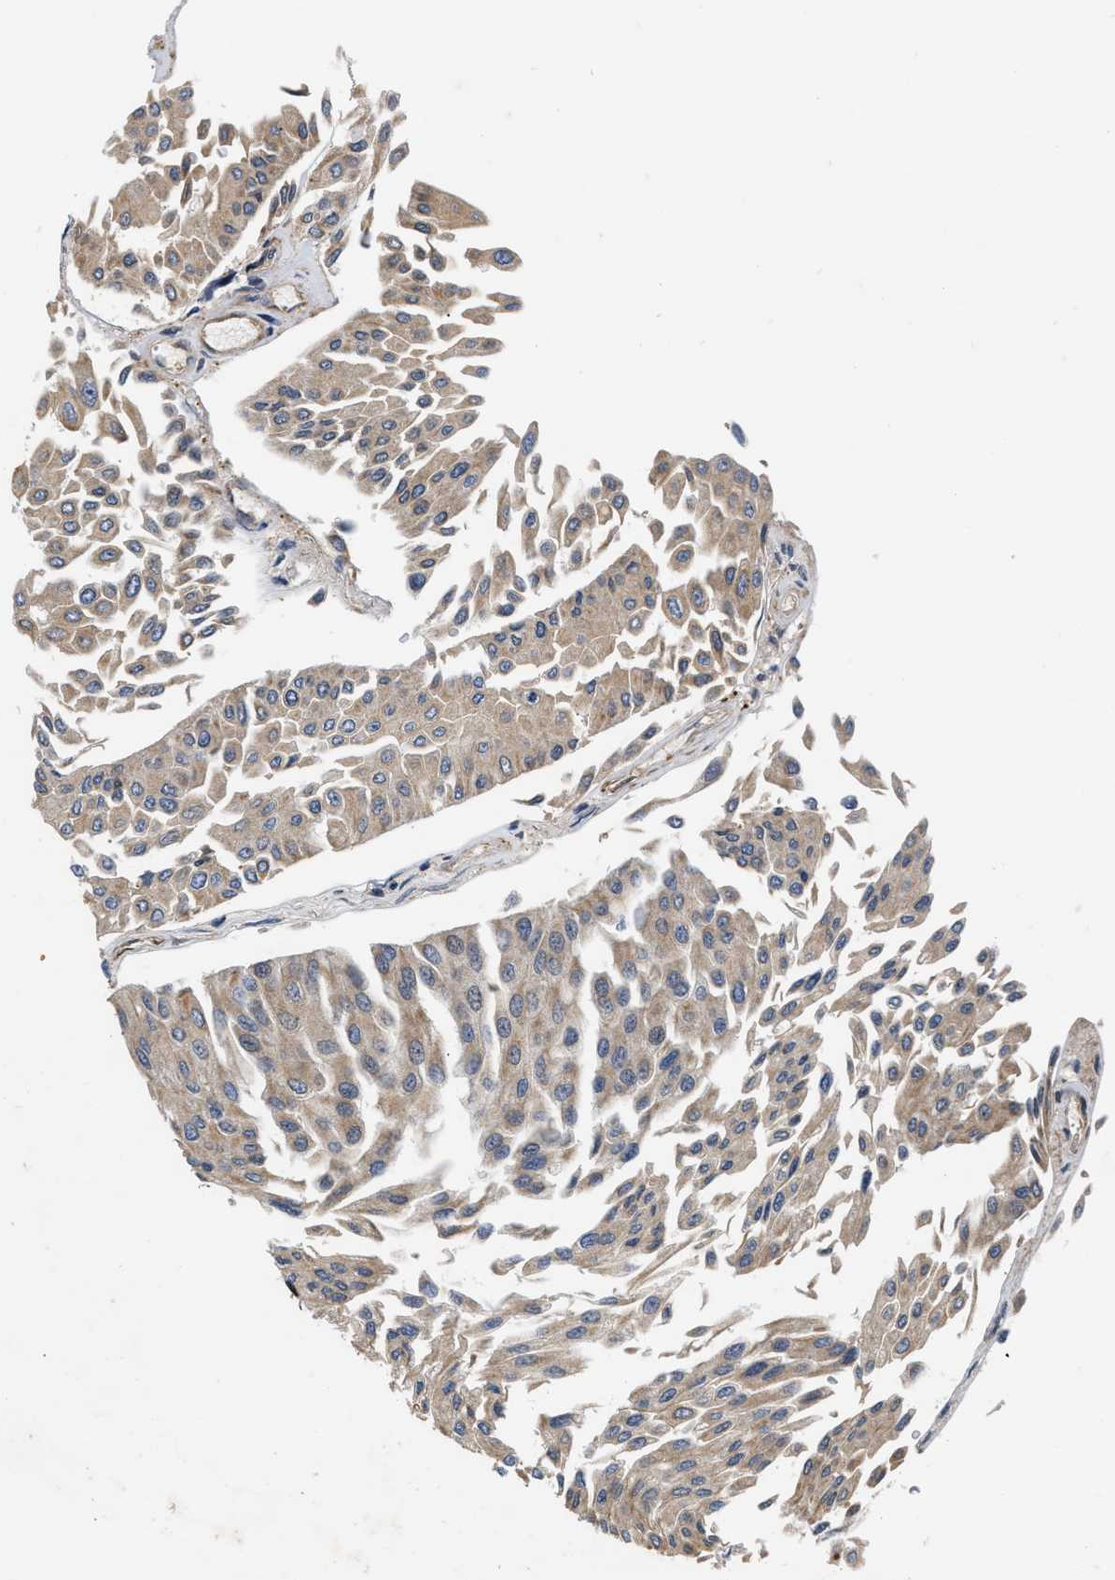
{"staining": {"intensity": "weak", "quantity": ">75%", "location": "cytoplasmic/membranous"}, "tissue": "urothelial cancer", "cell_type": "Tumor cells", "image_type": "cancer", "snomed": [{"axis": "morphology", "description": "Urothelial carcinoma, Low grade"}, {"axis": "topography", "description": "Urinary bladder"}], "caption": "Human urothelial carcinoma (low-grade) stained with a protein marker exhibits weak staining in tumor cells.", "gene": "HMGCR", "patient": {"sex": "male", "age": 67}}